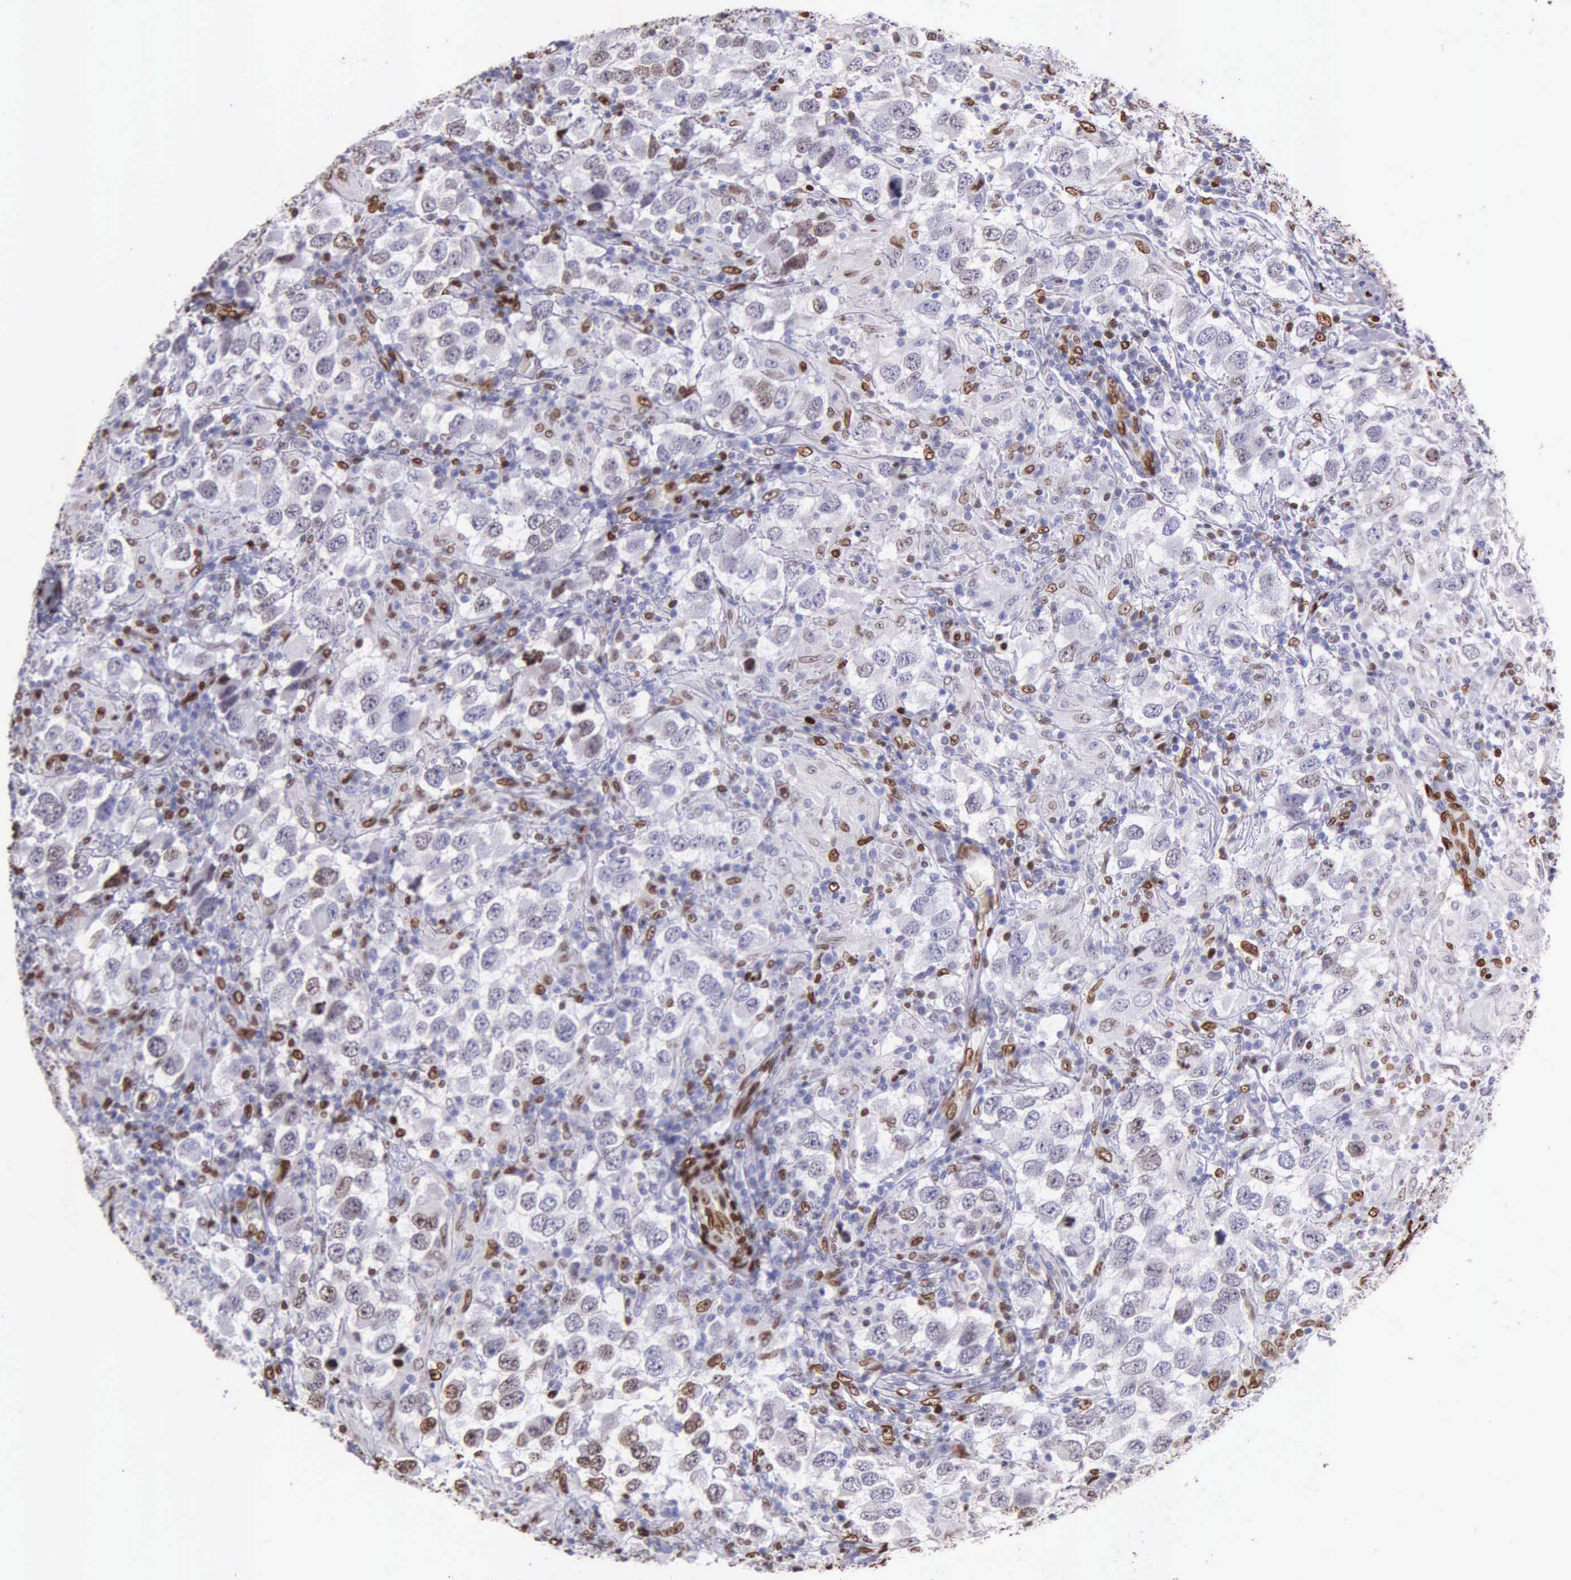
{"staining": {"intensity": "moderate", "quantity": "<25%", "location": "nuclear"}, "tissue": "testis cancer", "cell_type": "Tumor cells", "image_type": "cancer", "snomed": [{"axis": "morphology", "description": "Carcinoma, Embryonal, NOS"}, {"axis": "topography", "description": "Testis"}], "caption": "Immunohistochemical staining of human testis embryonal carcinoma shows low levels of moderate nuclear protein expression in about <25% of tumor cells.", "gene": "H1-0", "patient": {"sex": "male", "age": 21}}